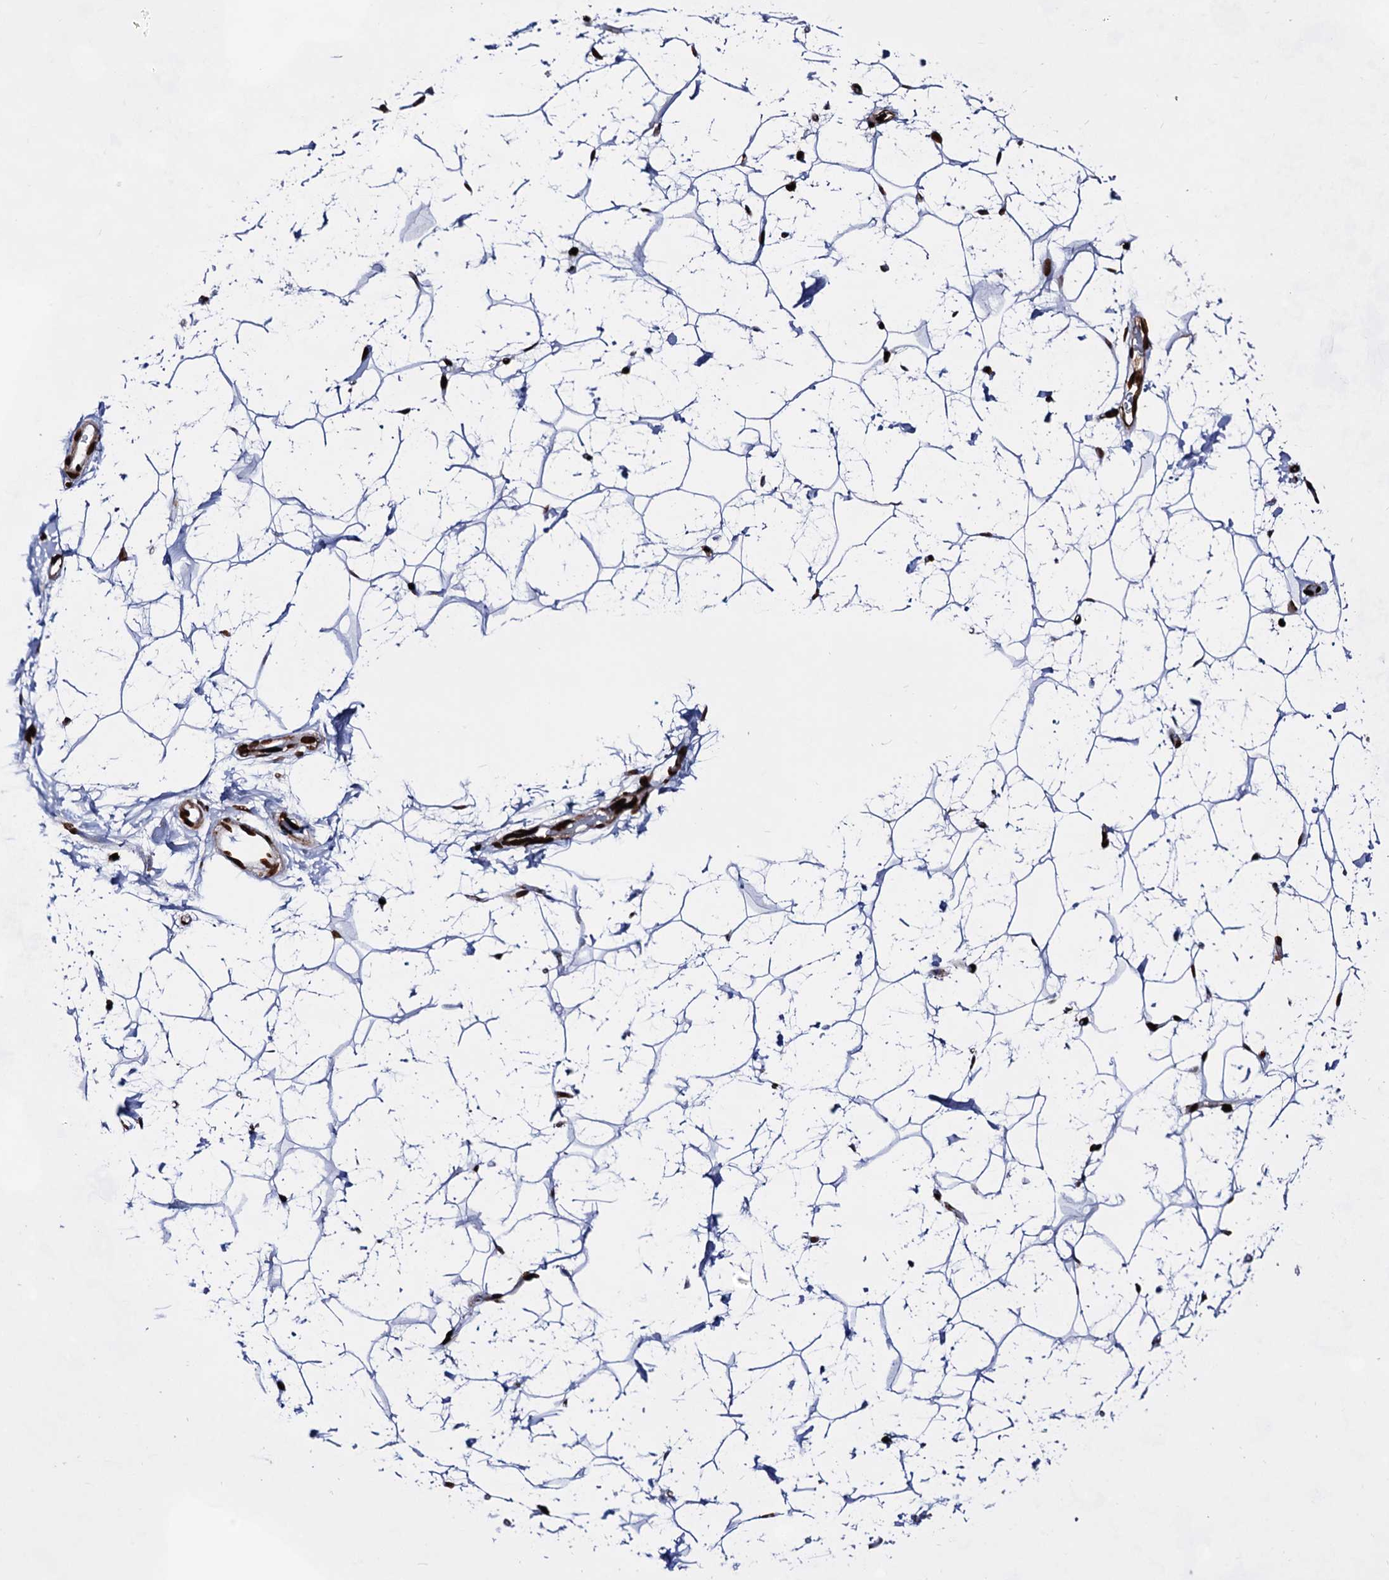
{"staining": {"intensity": "strong", "quantity": "<25%", "location": "nuclear"}, "tissue": "adipose tissue", "cell_type": "Adipocytes", "image_type": "normal", "snomed": [{"axis": "morphology", "description": "Normal tissue, NOS"}, {"axis": "topography", "description": "Breast"}], "caption": "A medium amount of strong nuclear expression is present in about <25% of adipocytes in benign adipose tissue. The staining was performed using DAB (3,3'-diaminobenzidine), with brown indicating positive protein expression. Nuclei are stained blue with hematoxylin.", "gene": "HMGB2", "patient": {"sex": "female", "age": 26}}